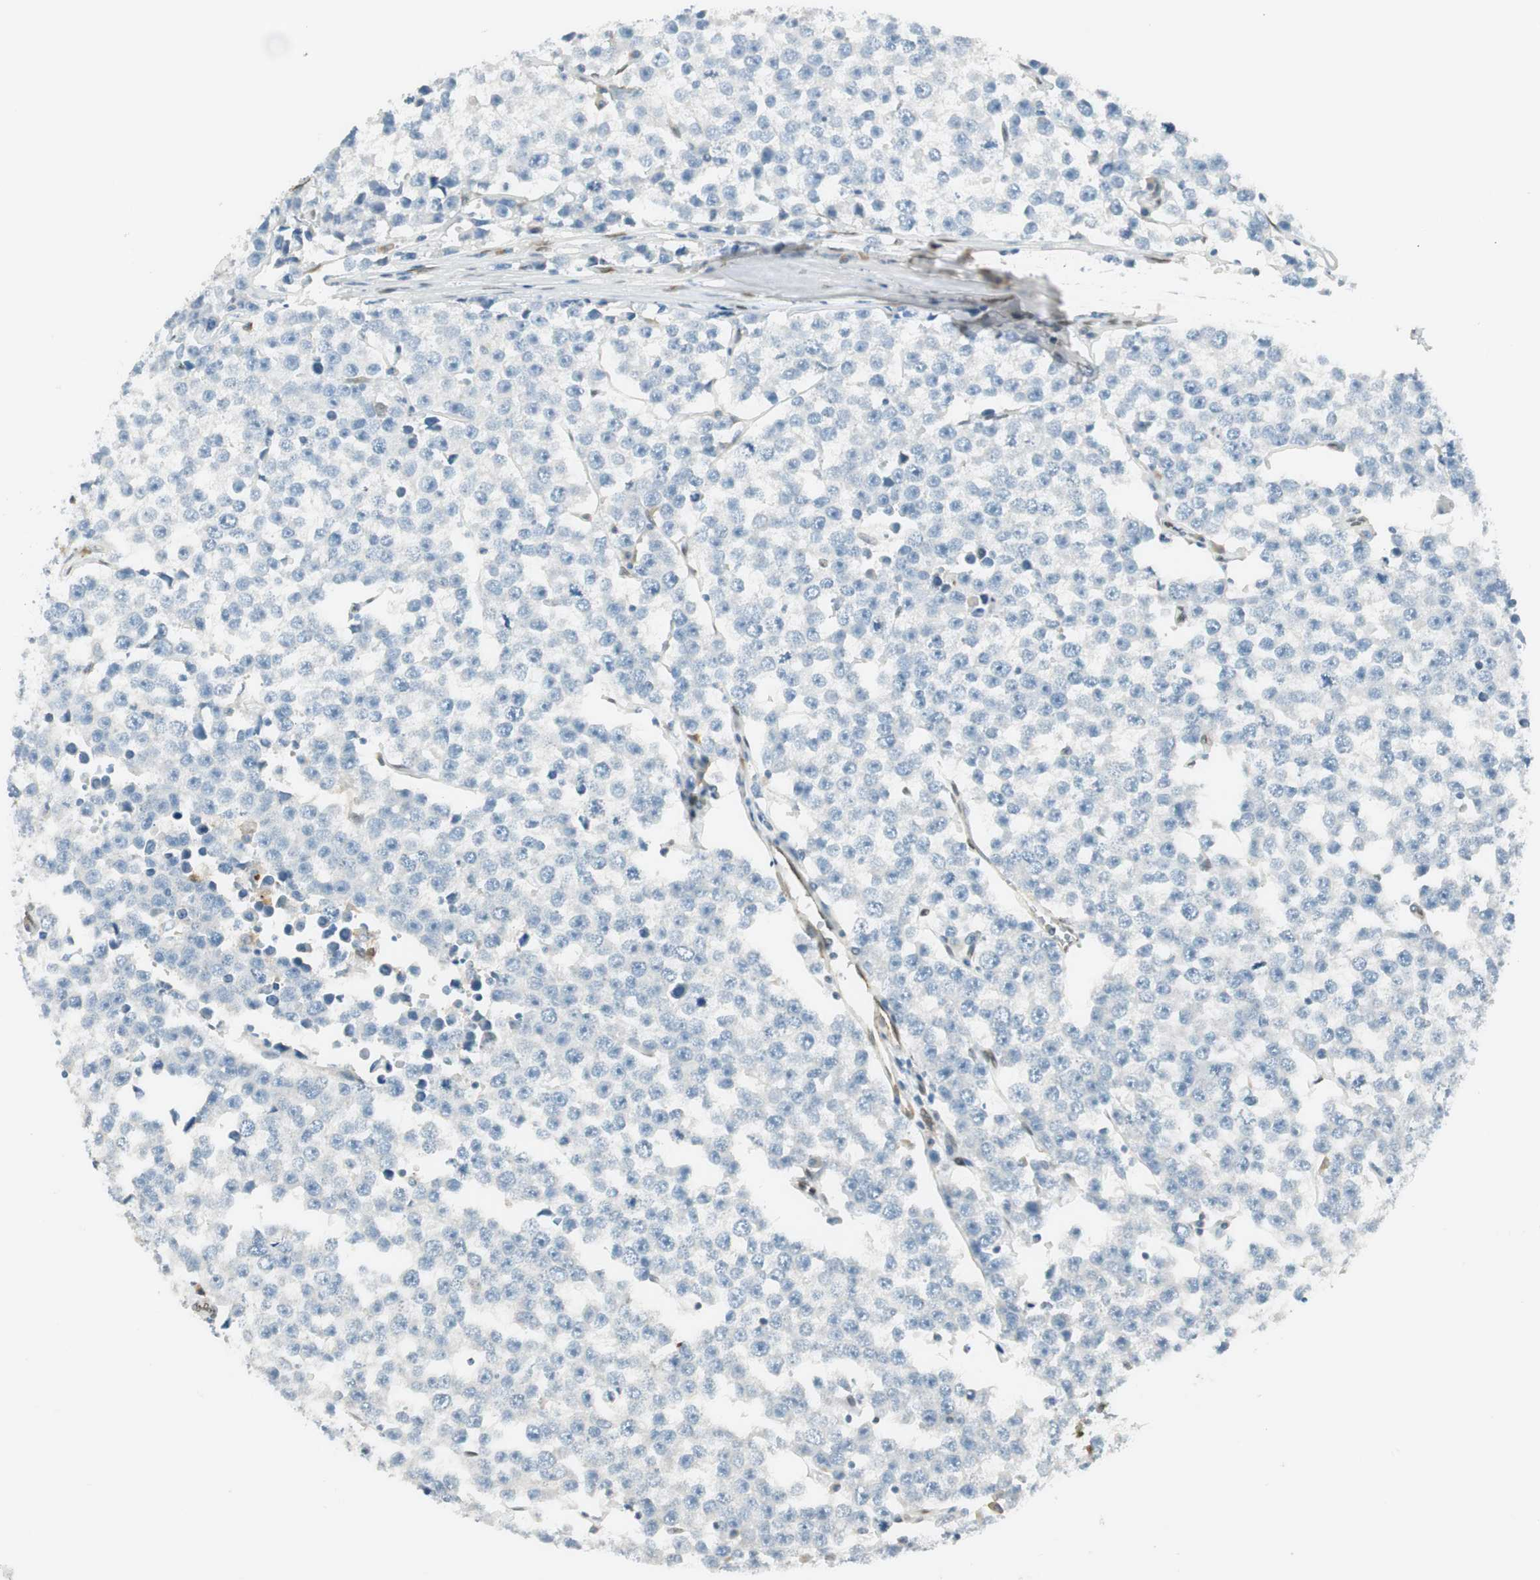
{"staining": {"intensity": "negative", "quantity": "none", "location": "none"}, "tissue": "testis cancer", "cell_type": "Tumor cells", "image_type": "cancer", "snomed": [{"axis": "morphology", "description": "Seminoma, NOS"}, {"axis": "morphology", "description": "Carcinoma, Embryonal, NOS"}, {"axis": "topography", "description": "Testis"}], "caption": "An immunohistochemistry (IHC) image of testis embryonal carcinoma is shown. There is no staining in tumor cells of testis embryonal carcinoma. (DAB (3,3'-diaminobenzidine) IHC with hematoxylin counter stain).", "gene": "TMEM260", "patient": {"sex": "male", "age": 52}}